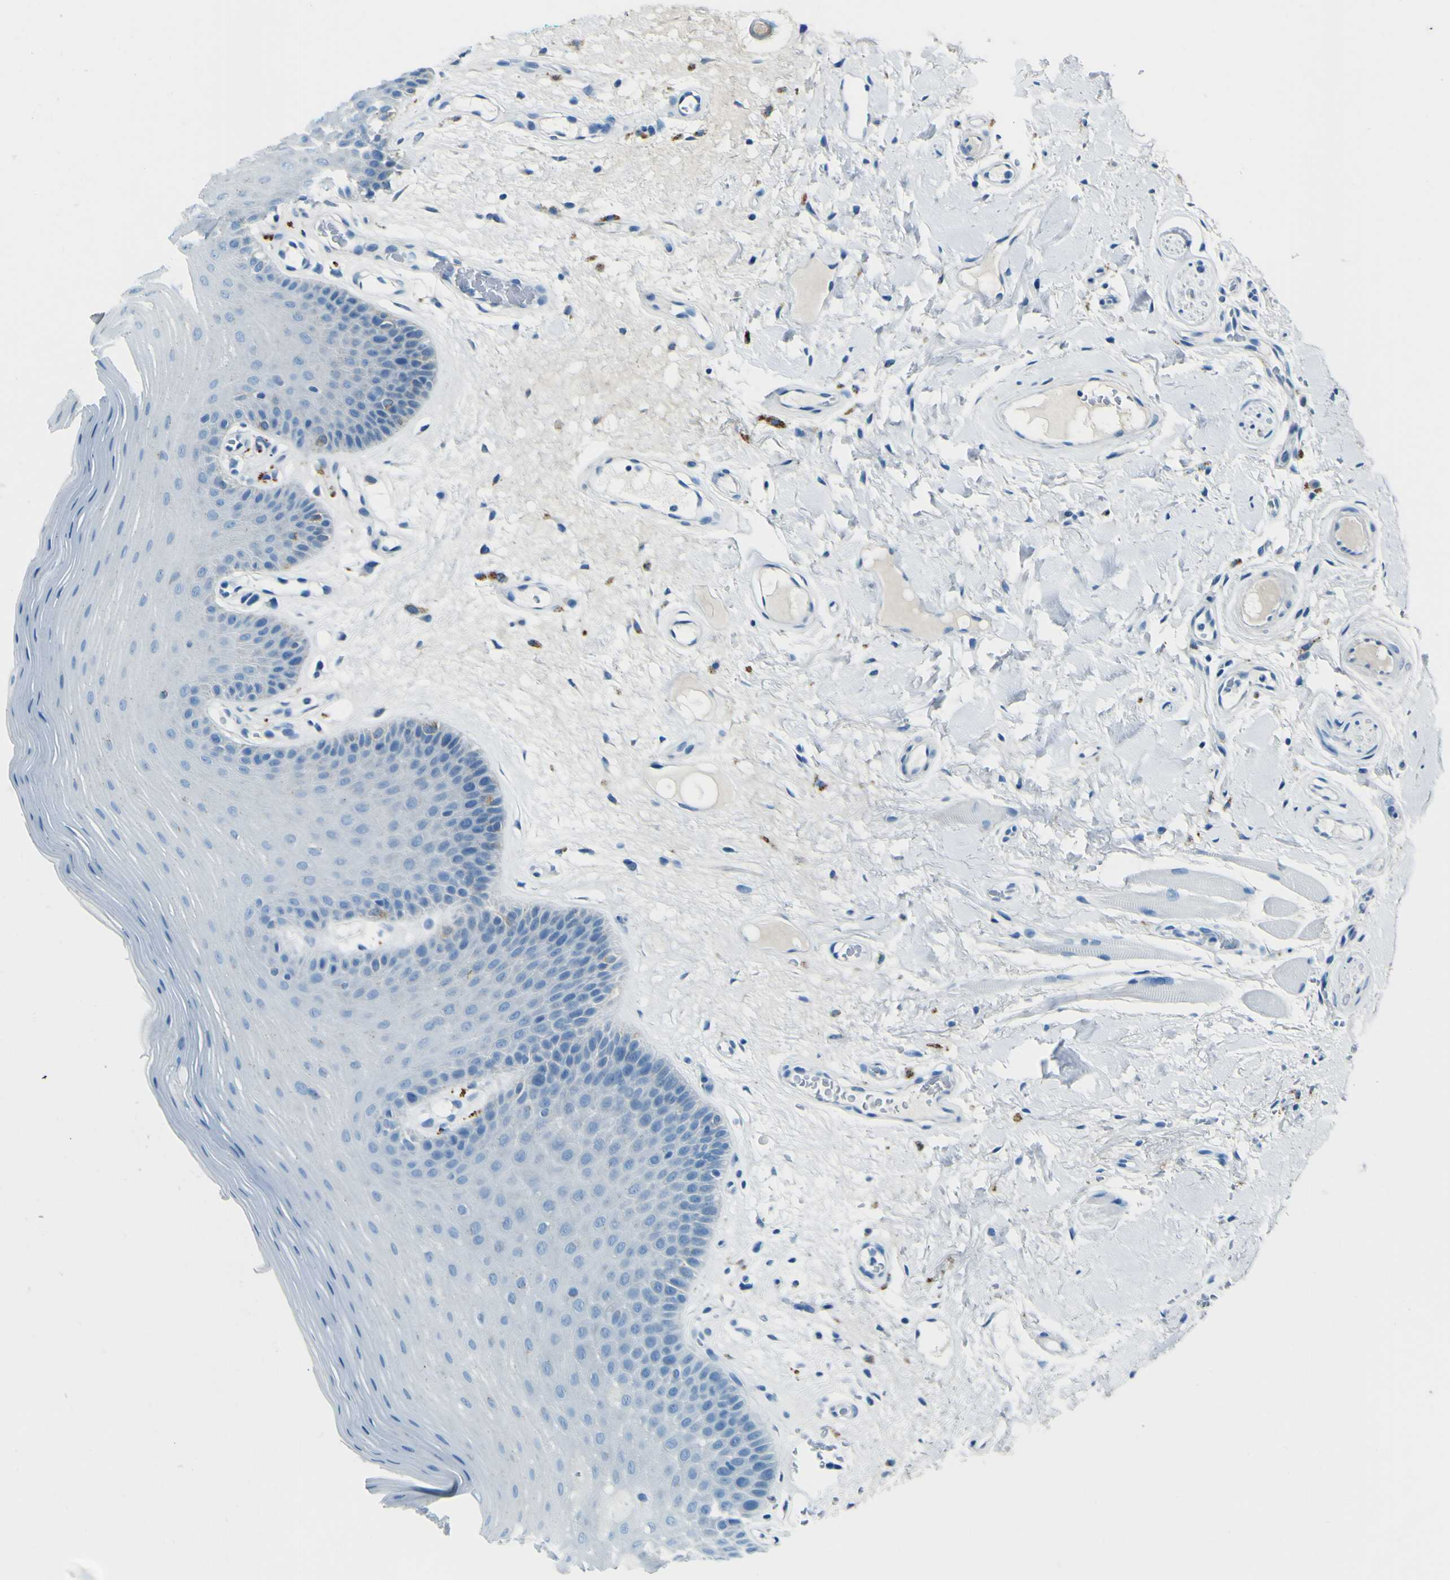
{"staining": {"intensity": "negative", "quantity": "none", "location": "none"}, "tissue": "oral mucosa", "cell_type": "Squamous epithelial cells", "image_type": "normal", "snomed": [{"axis": "morphology", "description": "Normal tissue, NOS"}, {"axis": "morphology", "description": "Squamous cell carcinoma, NOS"}, {"axis": "topography", "description": "Skeletal muscle"}, {"axis": "topography", "description": "Adipose tissue"}, {"axis": "topography", "description": "Vascular tissue"}, {"axis": "topography", "description": "Oral tissue"}, {"axis": "topography", "description": "Peripheral nerve tissue"}, {"axis": "topography", "description": "Head-Neck"}], "caption": "Immunohistochemistry micrograph of normal human oral mucosa stained for a protein (brown), which shows no positivity in squamous epithelial cells.", "gene": "PDE9A", "patient": {"sex": "male", "age": 71}}